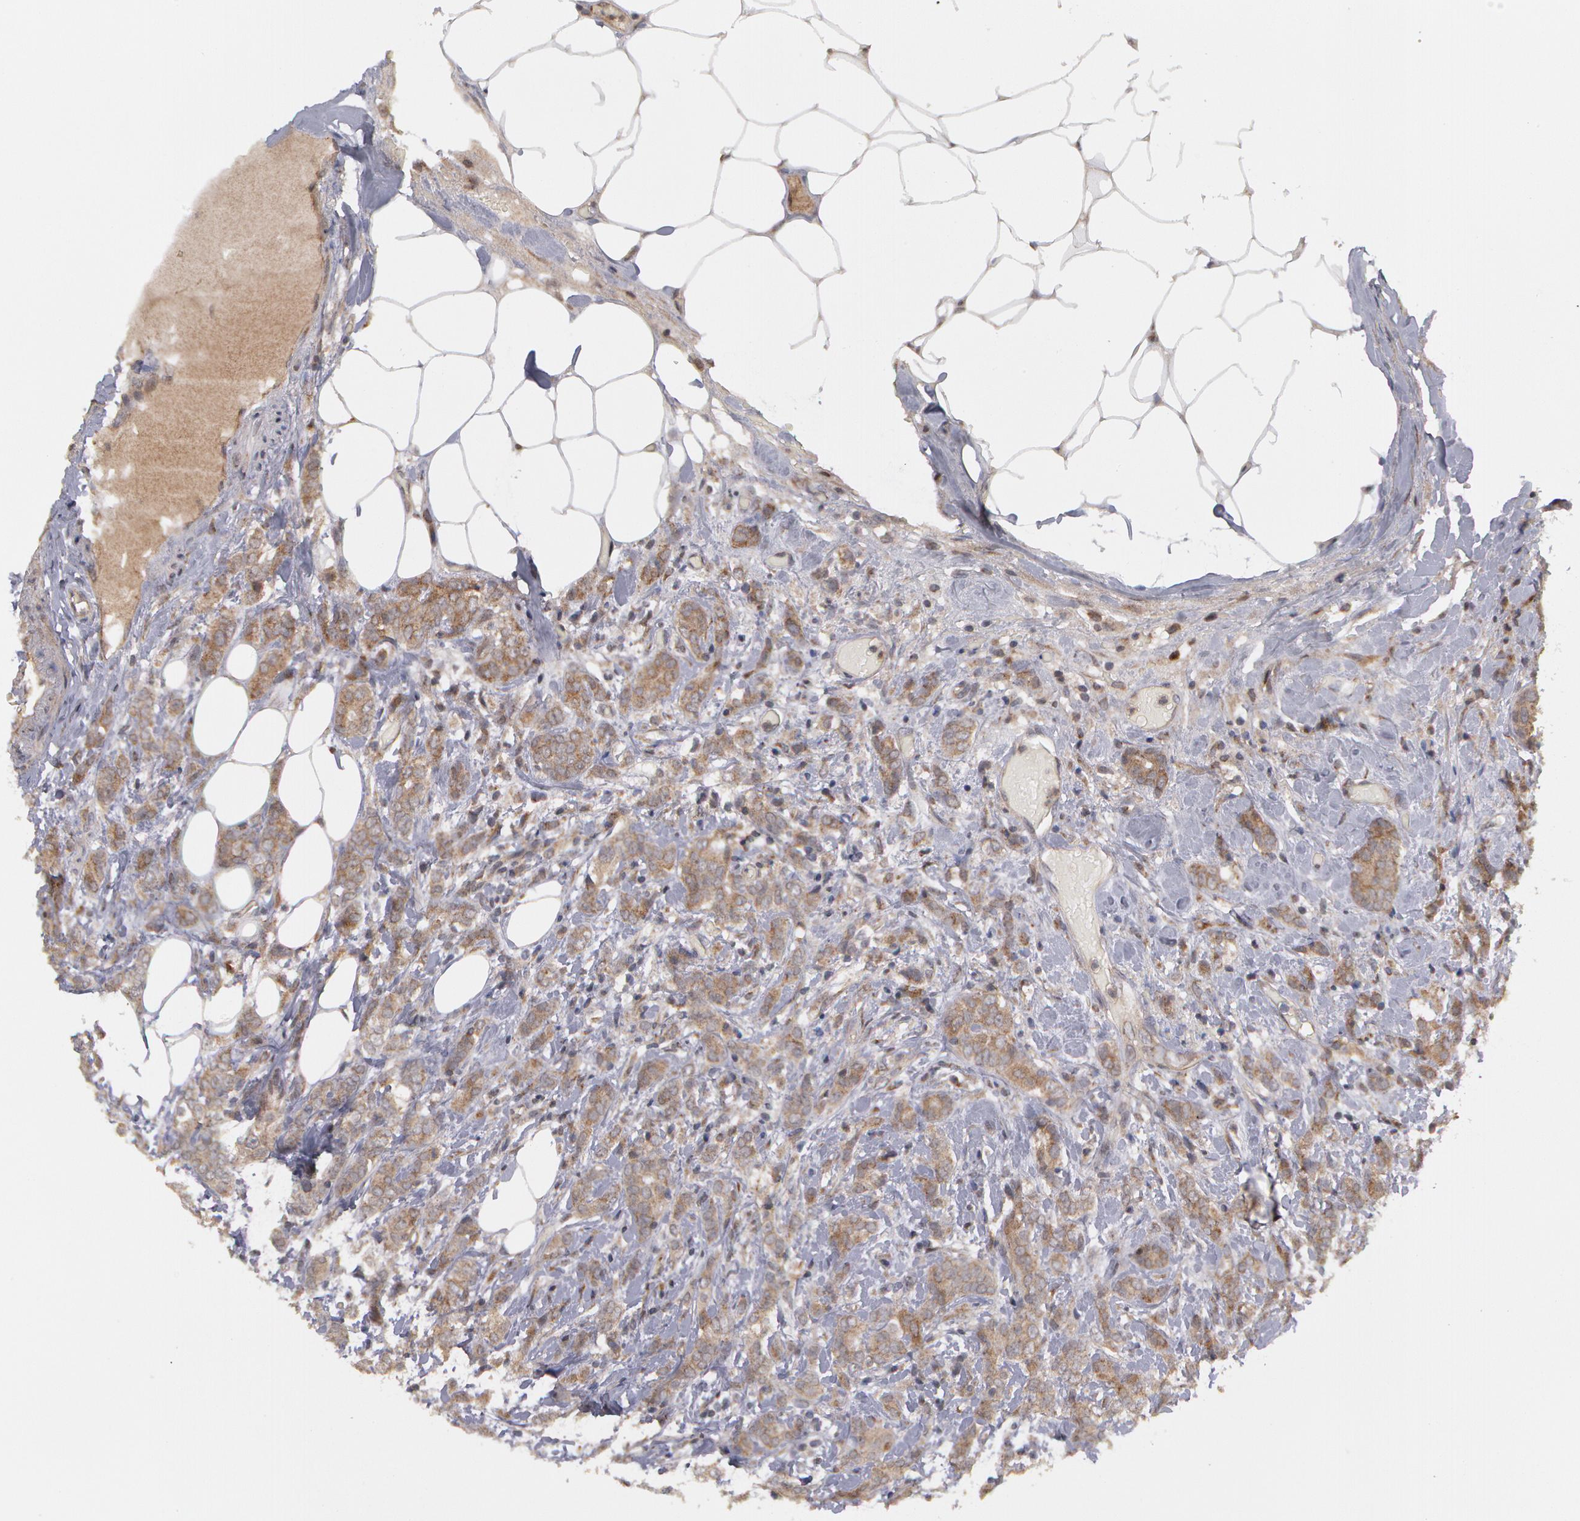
{"staining": {"intensity": "weak", "quantity": "<25%", "location": "cytoplasmic/membranous"}, "tissue": "breast cancer", "cell_type": "Tumor cells", "image_type": "cancer", "snomed": [{"axis": "morphology", "description": "Duct carcinoma"}, {"axis": "topography", "description": "Breast"}], "caption": "A high-resolution image shows IHC staining of breast cancer (infiltrating ductal carcinoma), which shows no significant positivity in tumor cells.", "gene": "STX5", "patient": {"sex": "female", "age": 53}}